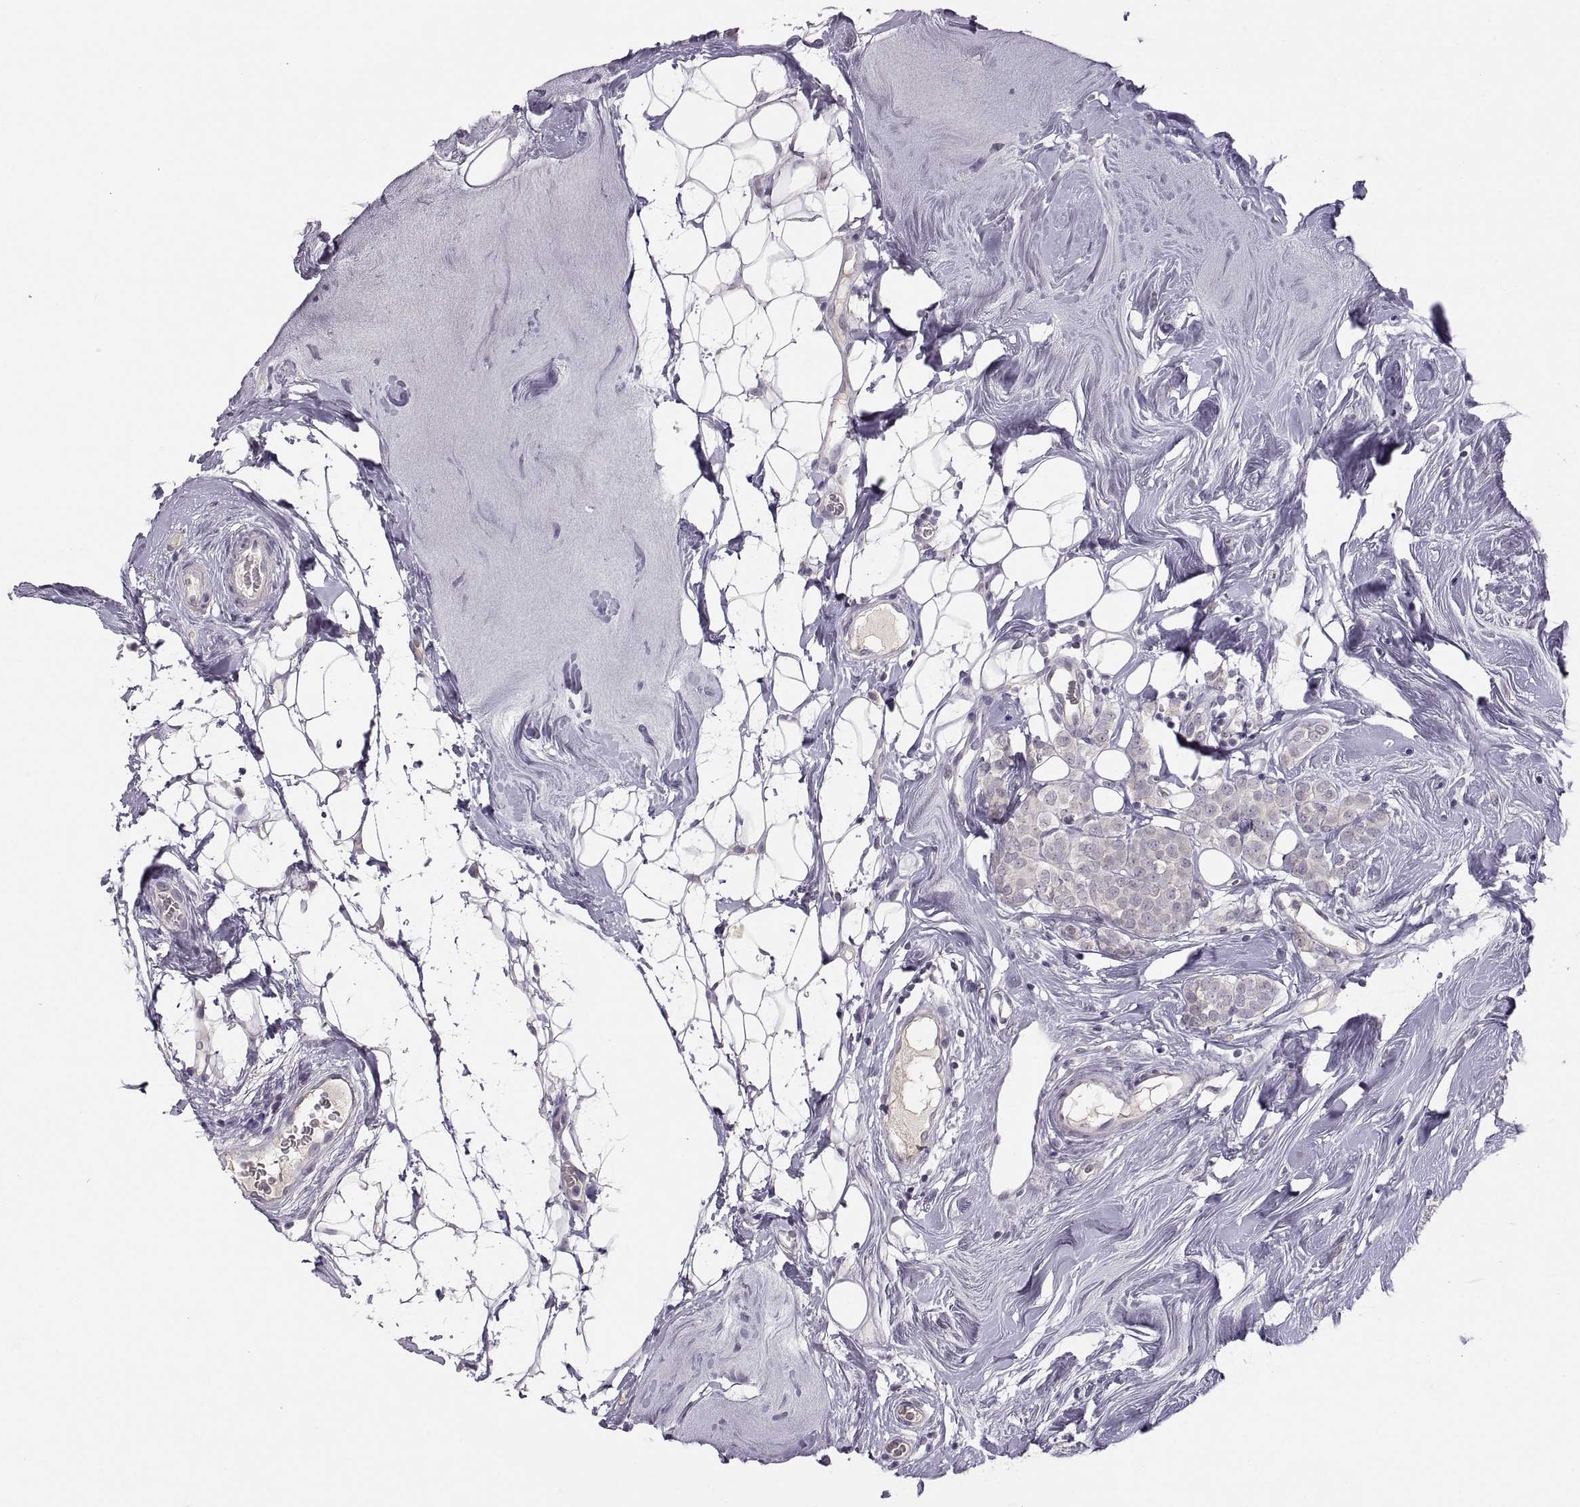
{"staining": {"intensity": "negative", "quantity": "none", "location": "none"}, "tissue": "breast cancer", "cell_type": "Tumor cells", "image_type": "cancer", "snomed": [{"axis": "morphology", "description": "Lobular carcinoma"}, {"axis": "topography", "description": "Breast"}], "caption": "DAB immunohistochemical staining of lobular carcinoma (breast) displays no significant expression in tumor cells. Brightfield microscopy of immunohistochemistry stained with DAB (3,3'-diaminobenzidine) (brown) and hematoxylin (blue), captured at high magnification.", "gene": "CDH2", "patient": {"sex": "female", "age": 49}}